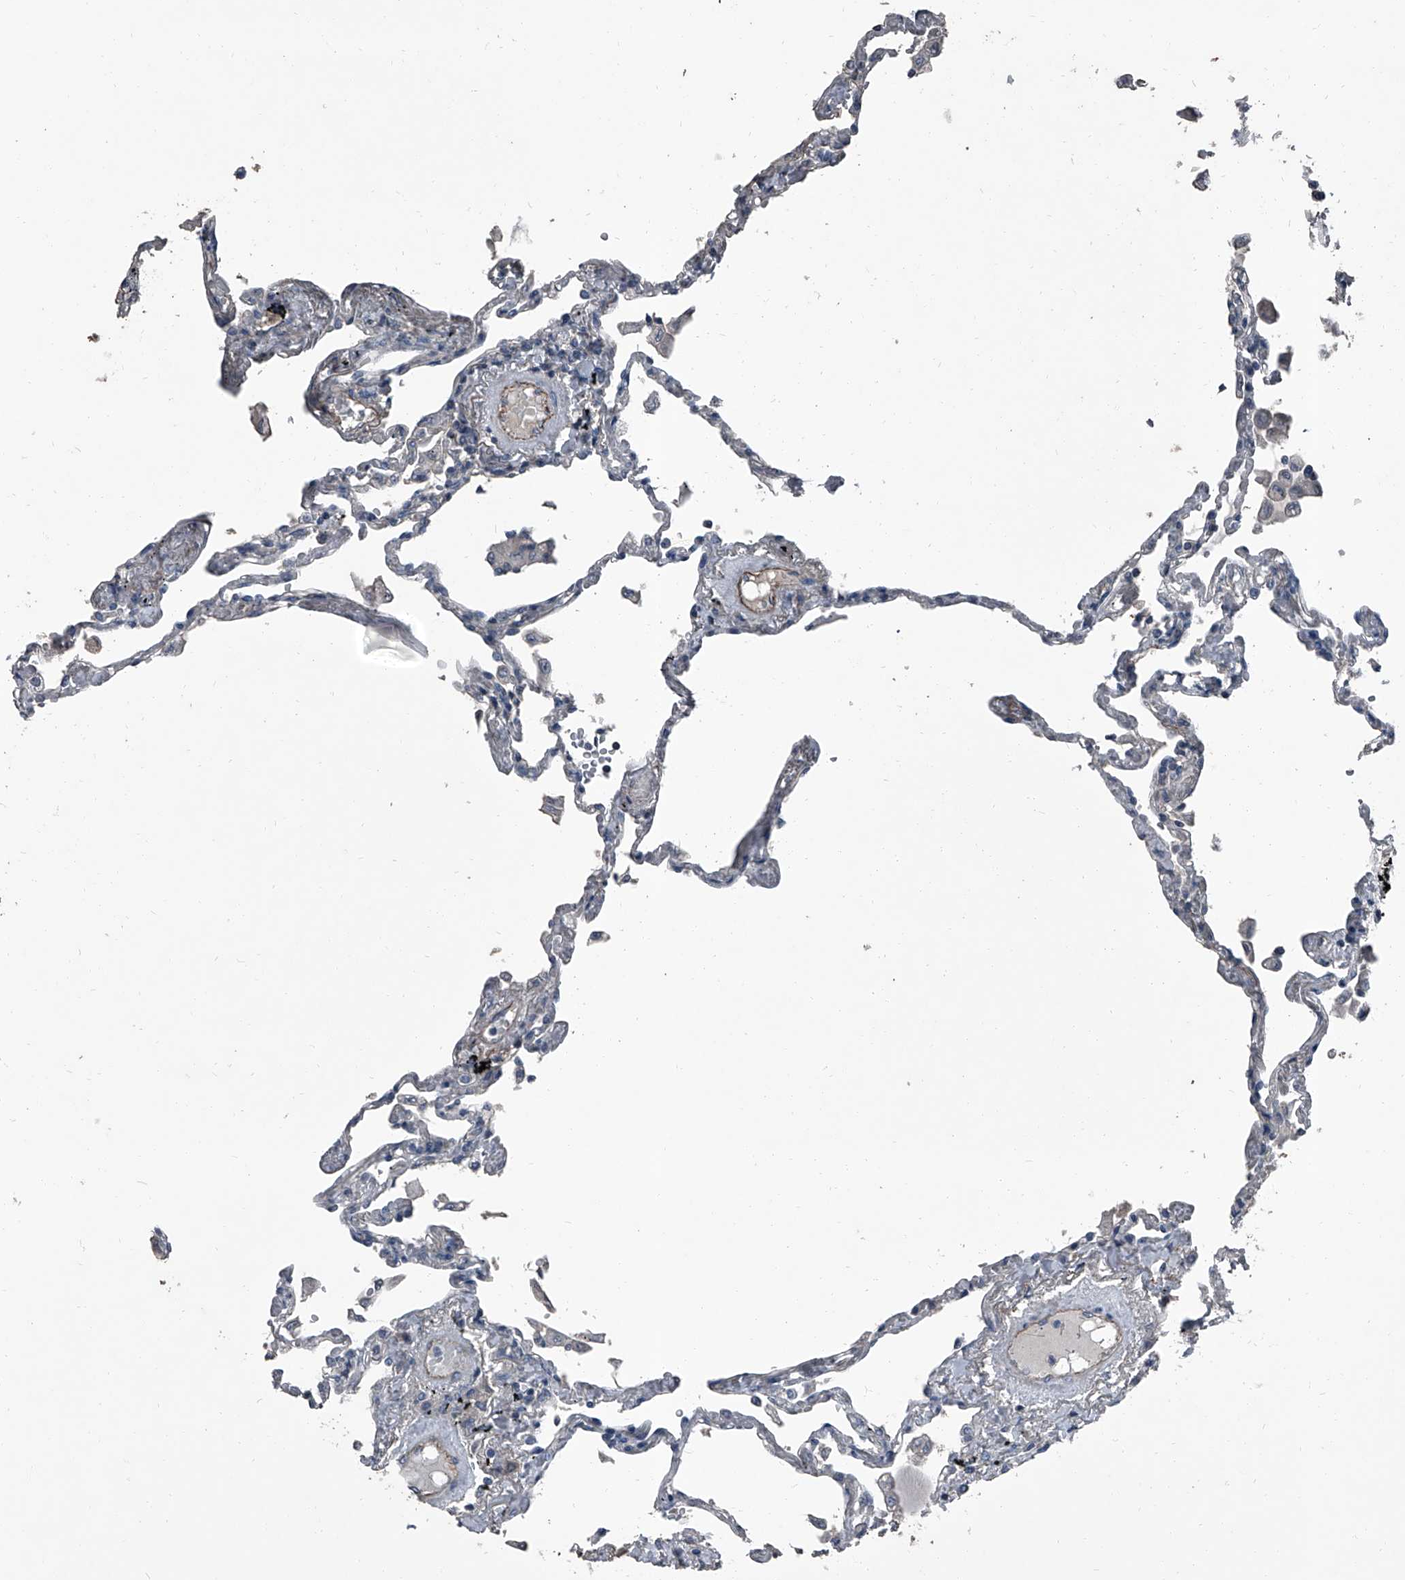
{"staining": {"intensity": "negative", "quantity": "none", "location": "none"}, "tissue": "lung", "cell_type": "Alveolar cells", "image_type": "normal", "snomed": [{"axis": "morphology", "description": "Normal tissue, NOS"}, {"axis": "topography", "description": "Lung"}], "caption": "Human lung stained for a protein using immunohistochemistry (IHC) demonstrates no positivity in alveolar cells.", "gene": "OARD1", "patient": {"sex": "female", "age": 67}}